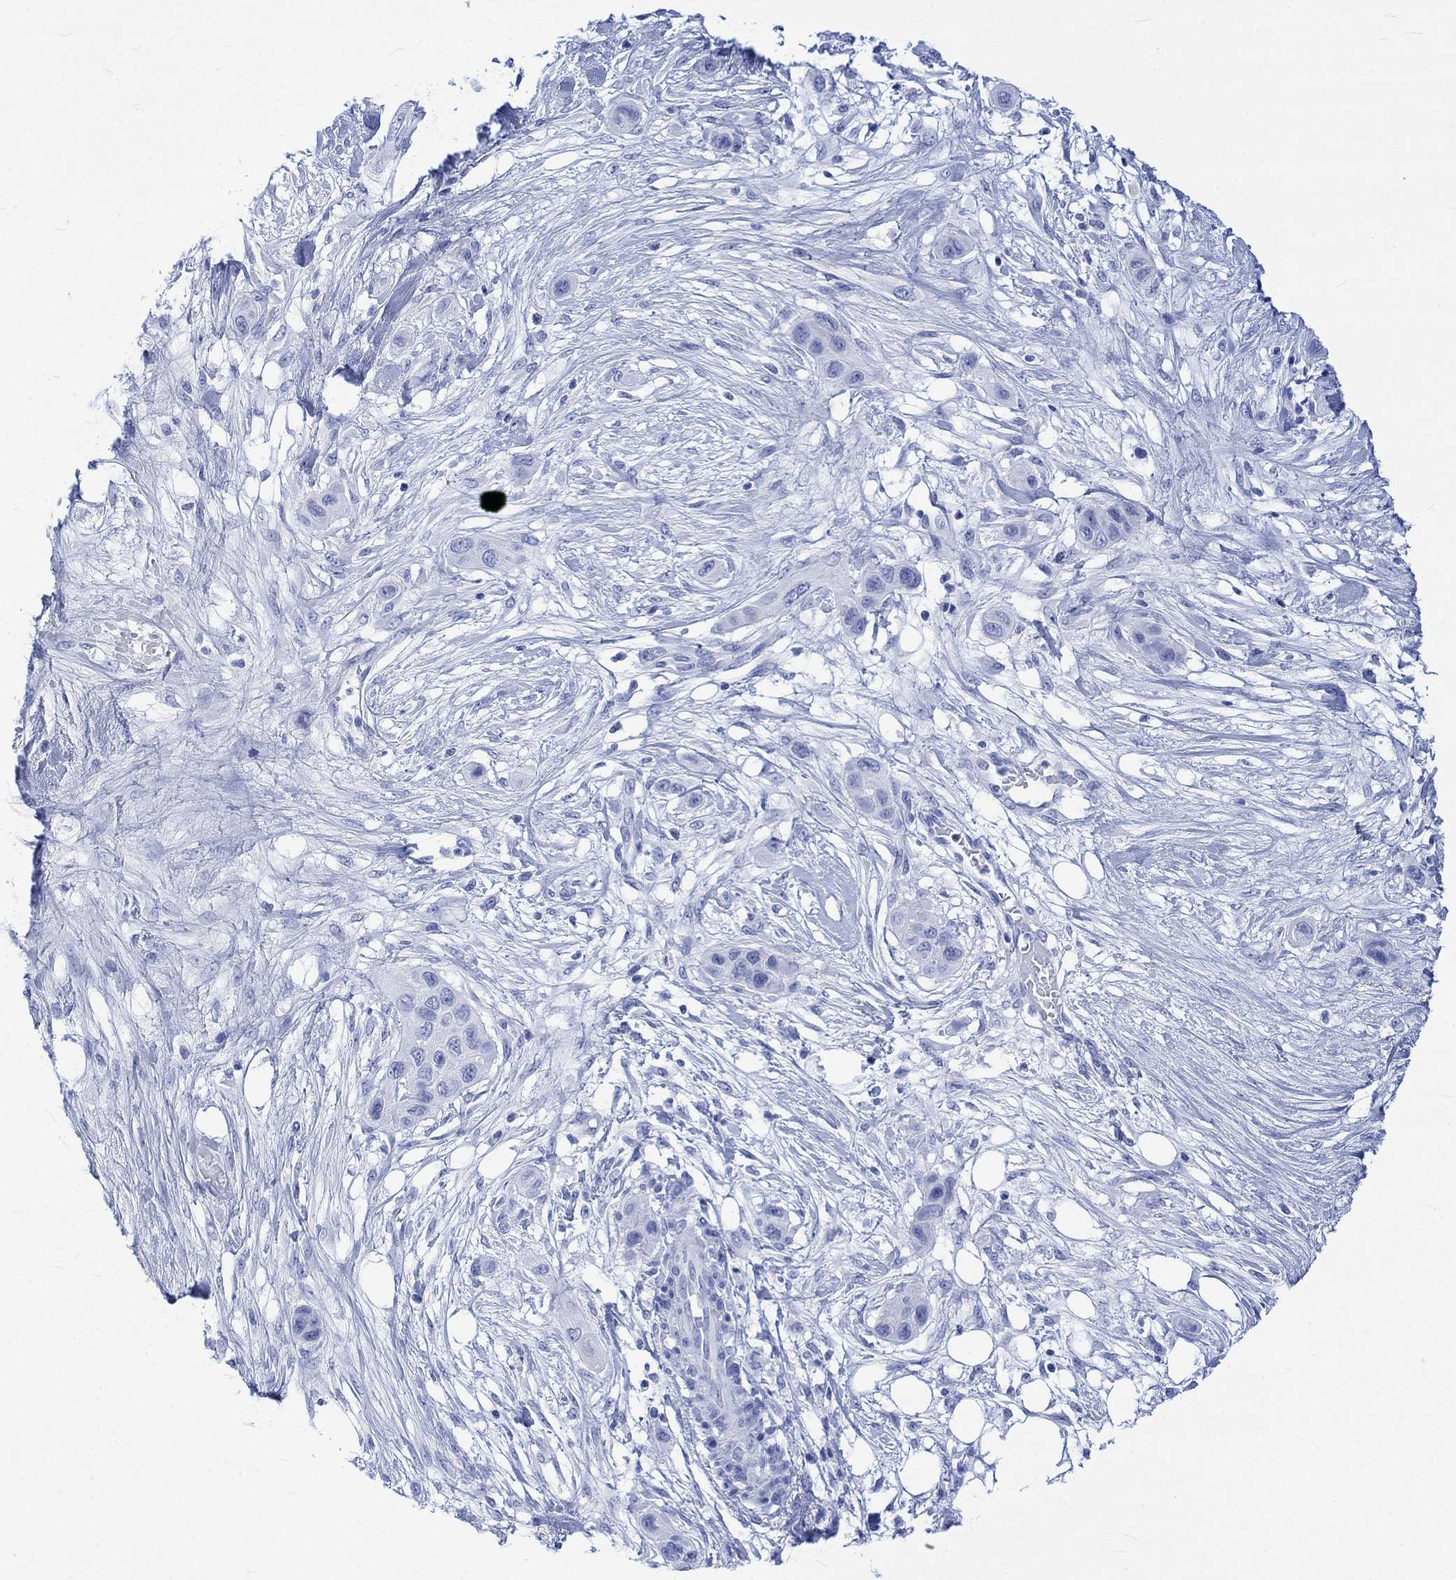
{"staining": {"intensity": "negative", "quantity": "none", "location": "none"}, "tissue": "skin cancer", "cell_type": "Tumor cells", "image_type": "cancer", "snomed": [{"axis": "morphology", "description": "Squamous cell carcinoma, NOS"}, {"axis": "topography", "description": "Skin"}], "caption": "Immunohistochemistry (IHC) photomicrograph of human squamous cell carcinoma (skin) stained for a protein (brown), which shows no positivity in tumor cells.", "gene": "CELF4", "patient": {"sex": "male", "age": 79}}